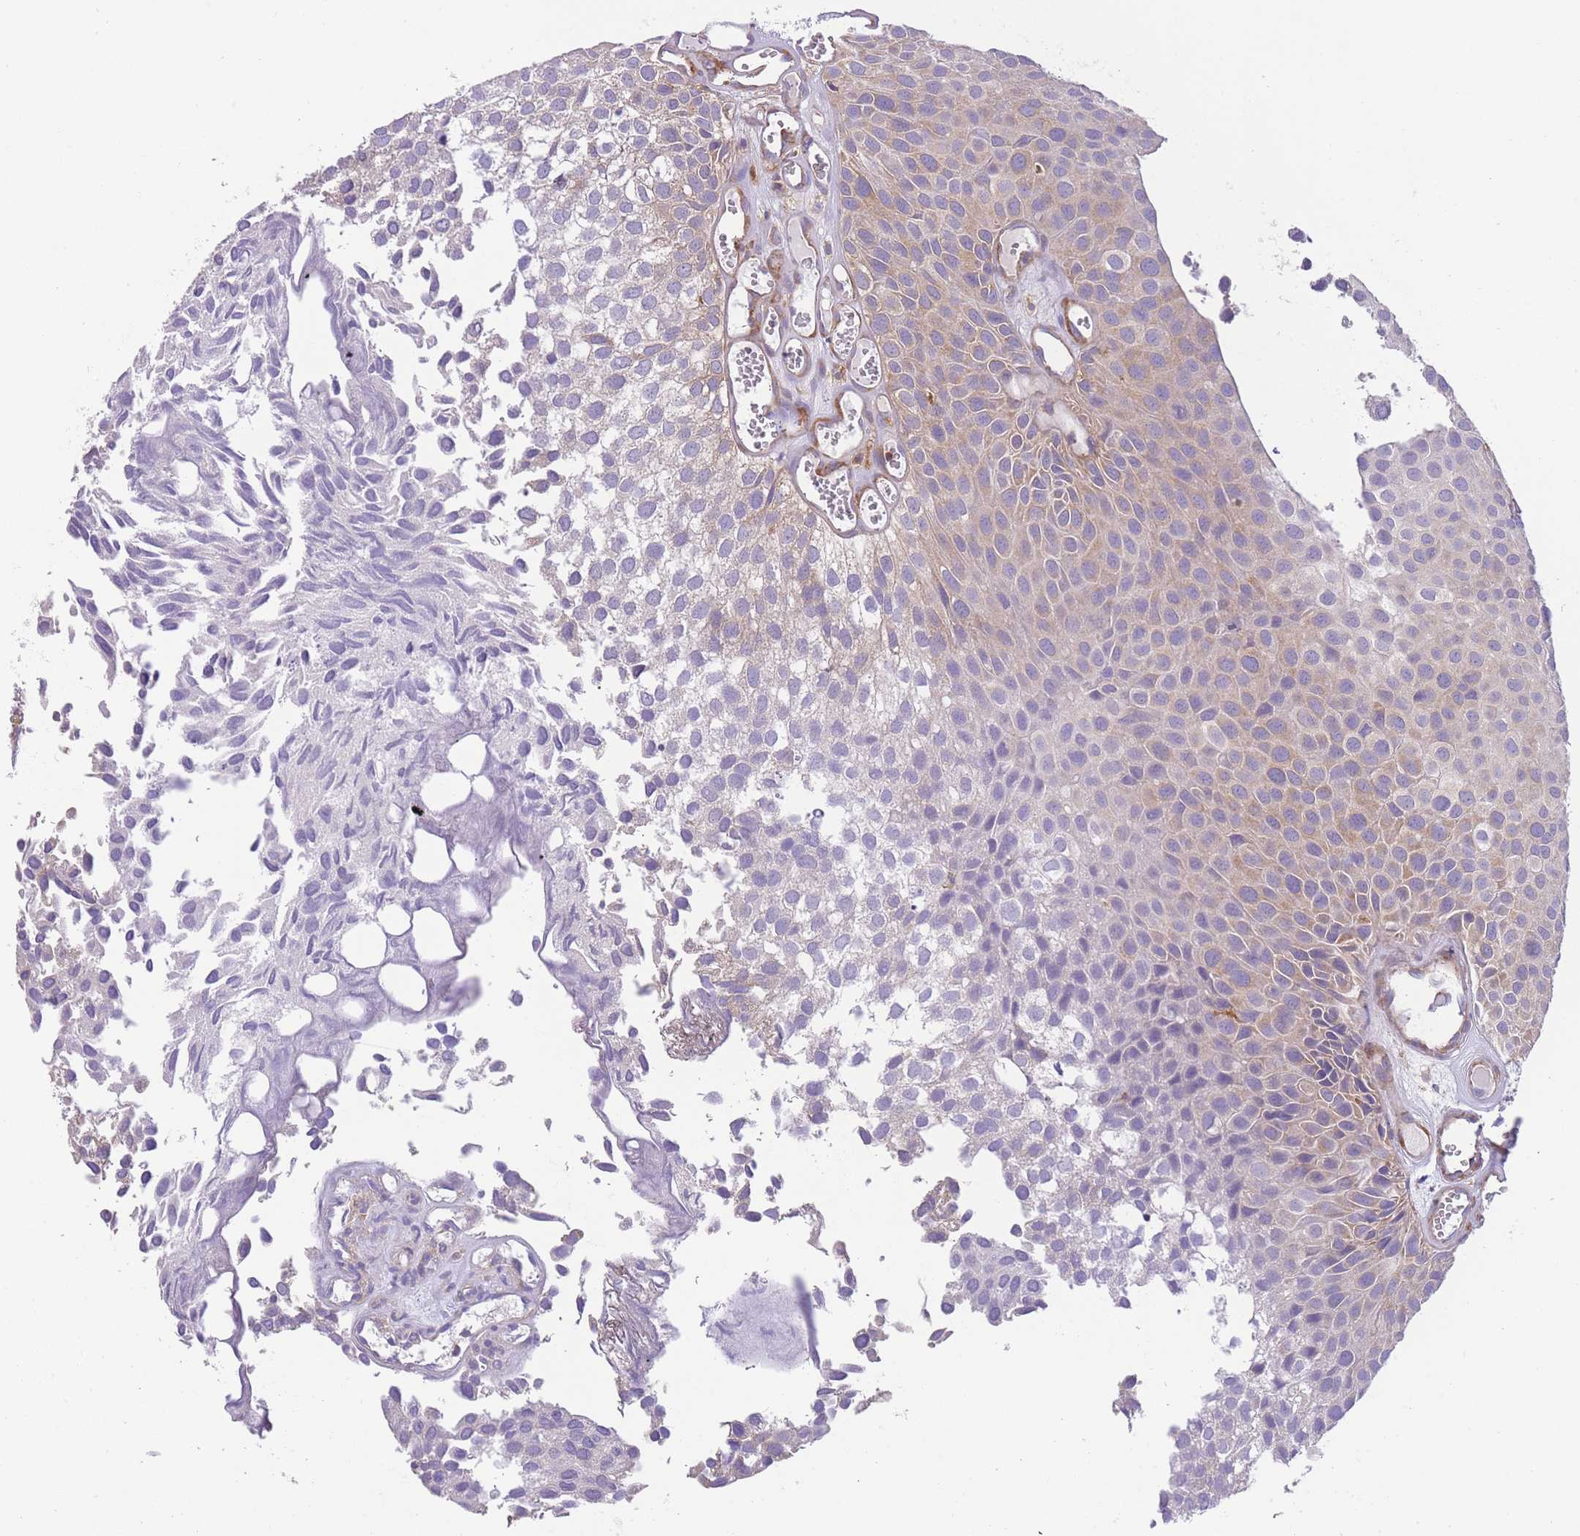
{"staining": {"intensity": "negative", "quantity": "none", "location": "none"}, "tissue": "urothelial cancer", "cell_type": "Tumor cells", "image_type": "cancer", "snomed": [{"axis": "morphology", "description": "Urothelial carcinoma, Low grade"}, {"axis": "topography", "description": "Urinary bladder"}], "caption": "There is no significant staining in tumor cells of urothelial cancer.", "gene": "PRKAR1A", "patient": {"sex": "male", "age": 88}}